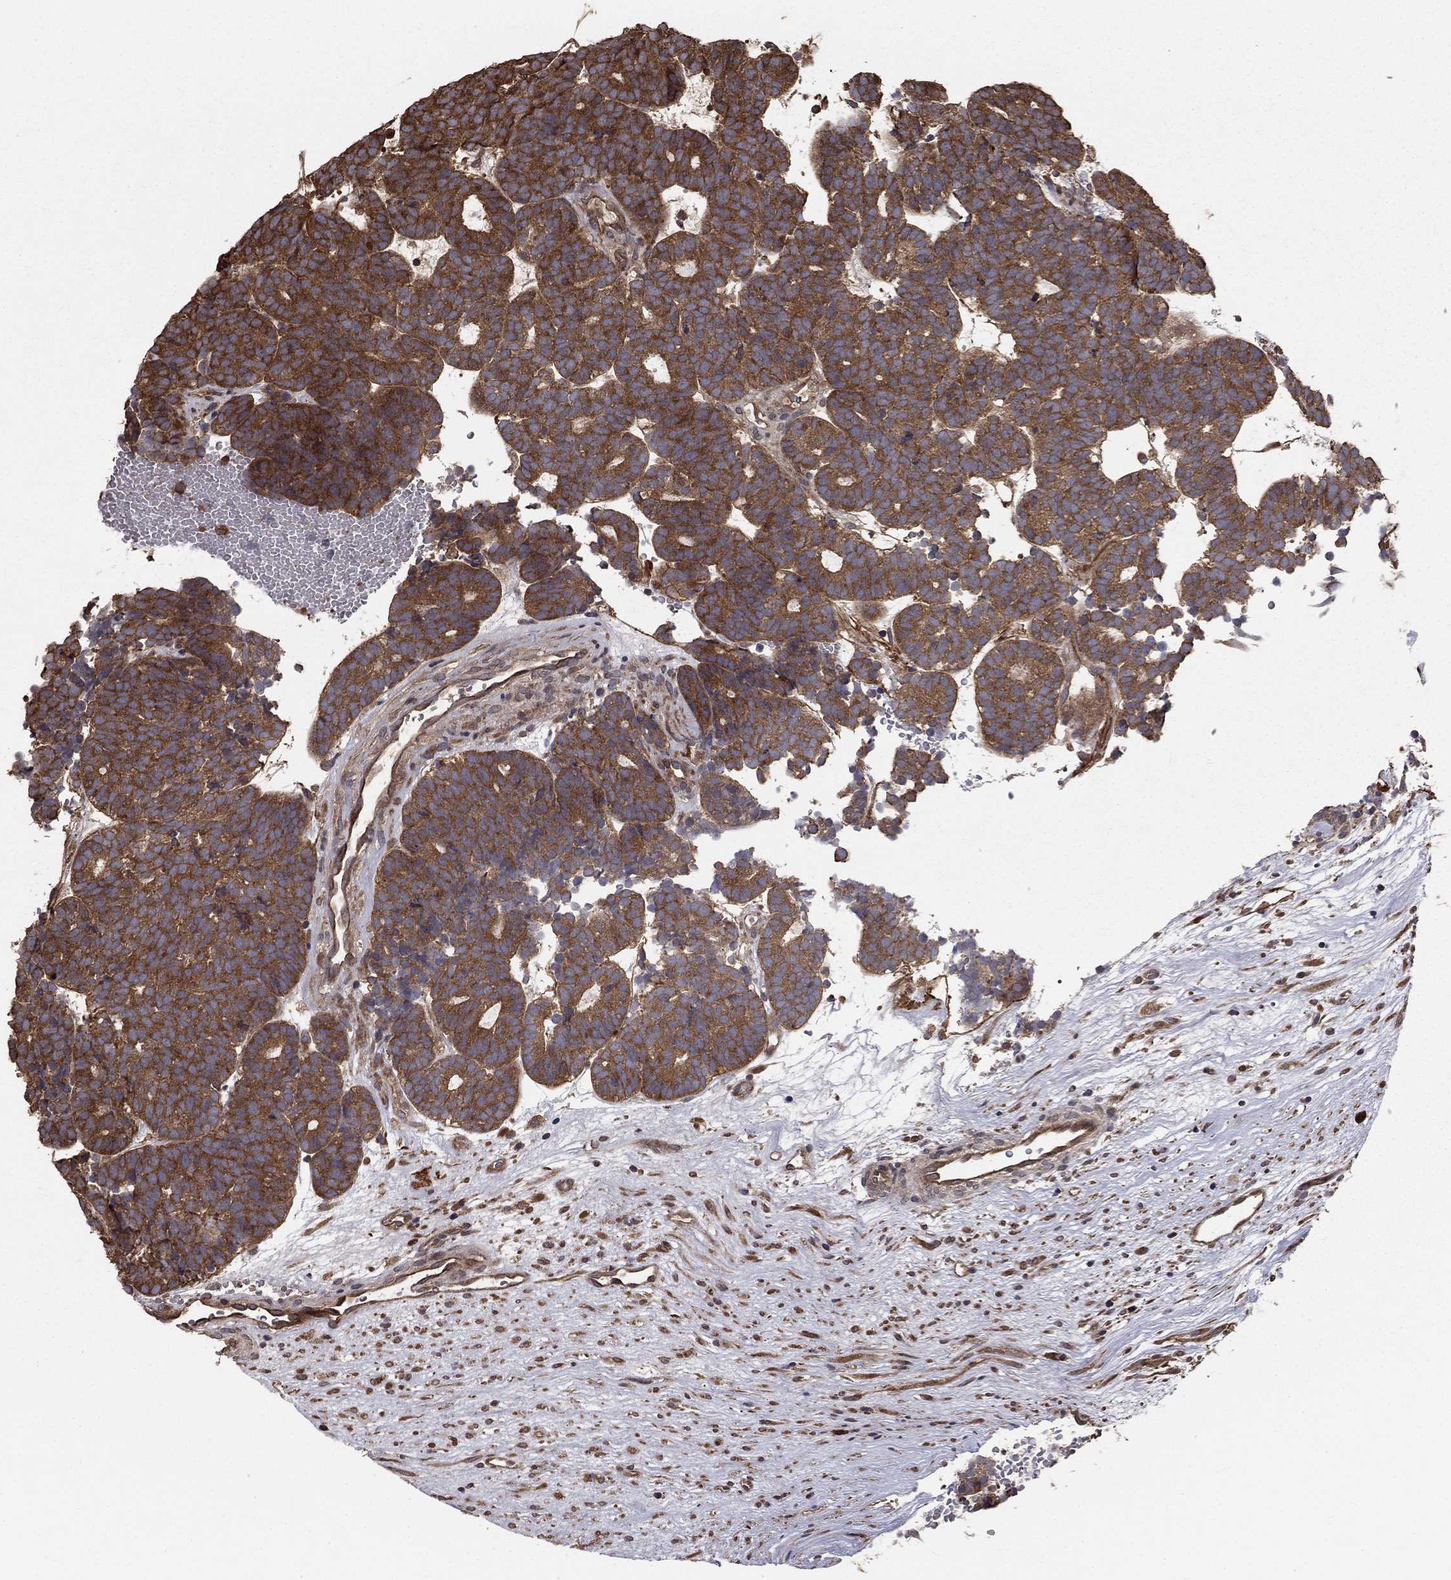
{"staining": {"intensity": "strong", "quantity": "25%-75%", "location": "cytoplasmic/membranous"}, "tissue": "head and neck cancer", "cell_type": "Tumor cells", "image_type": "cancer", "snomed": [{"axis": "morphology", "description": "Adenocarcinoma, NOS"}, {"axis": "topography", "description": "Head-Neck"}], "caption": "IHC of human head and neck cancer (adenocarcinoma) exhibits high levels of strong cytoplasmic/membranous staining in approximately 25%-75% of tumor cells.", "gene": "BABAM2", "patient": {"sex": "female", "age": 81}}